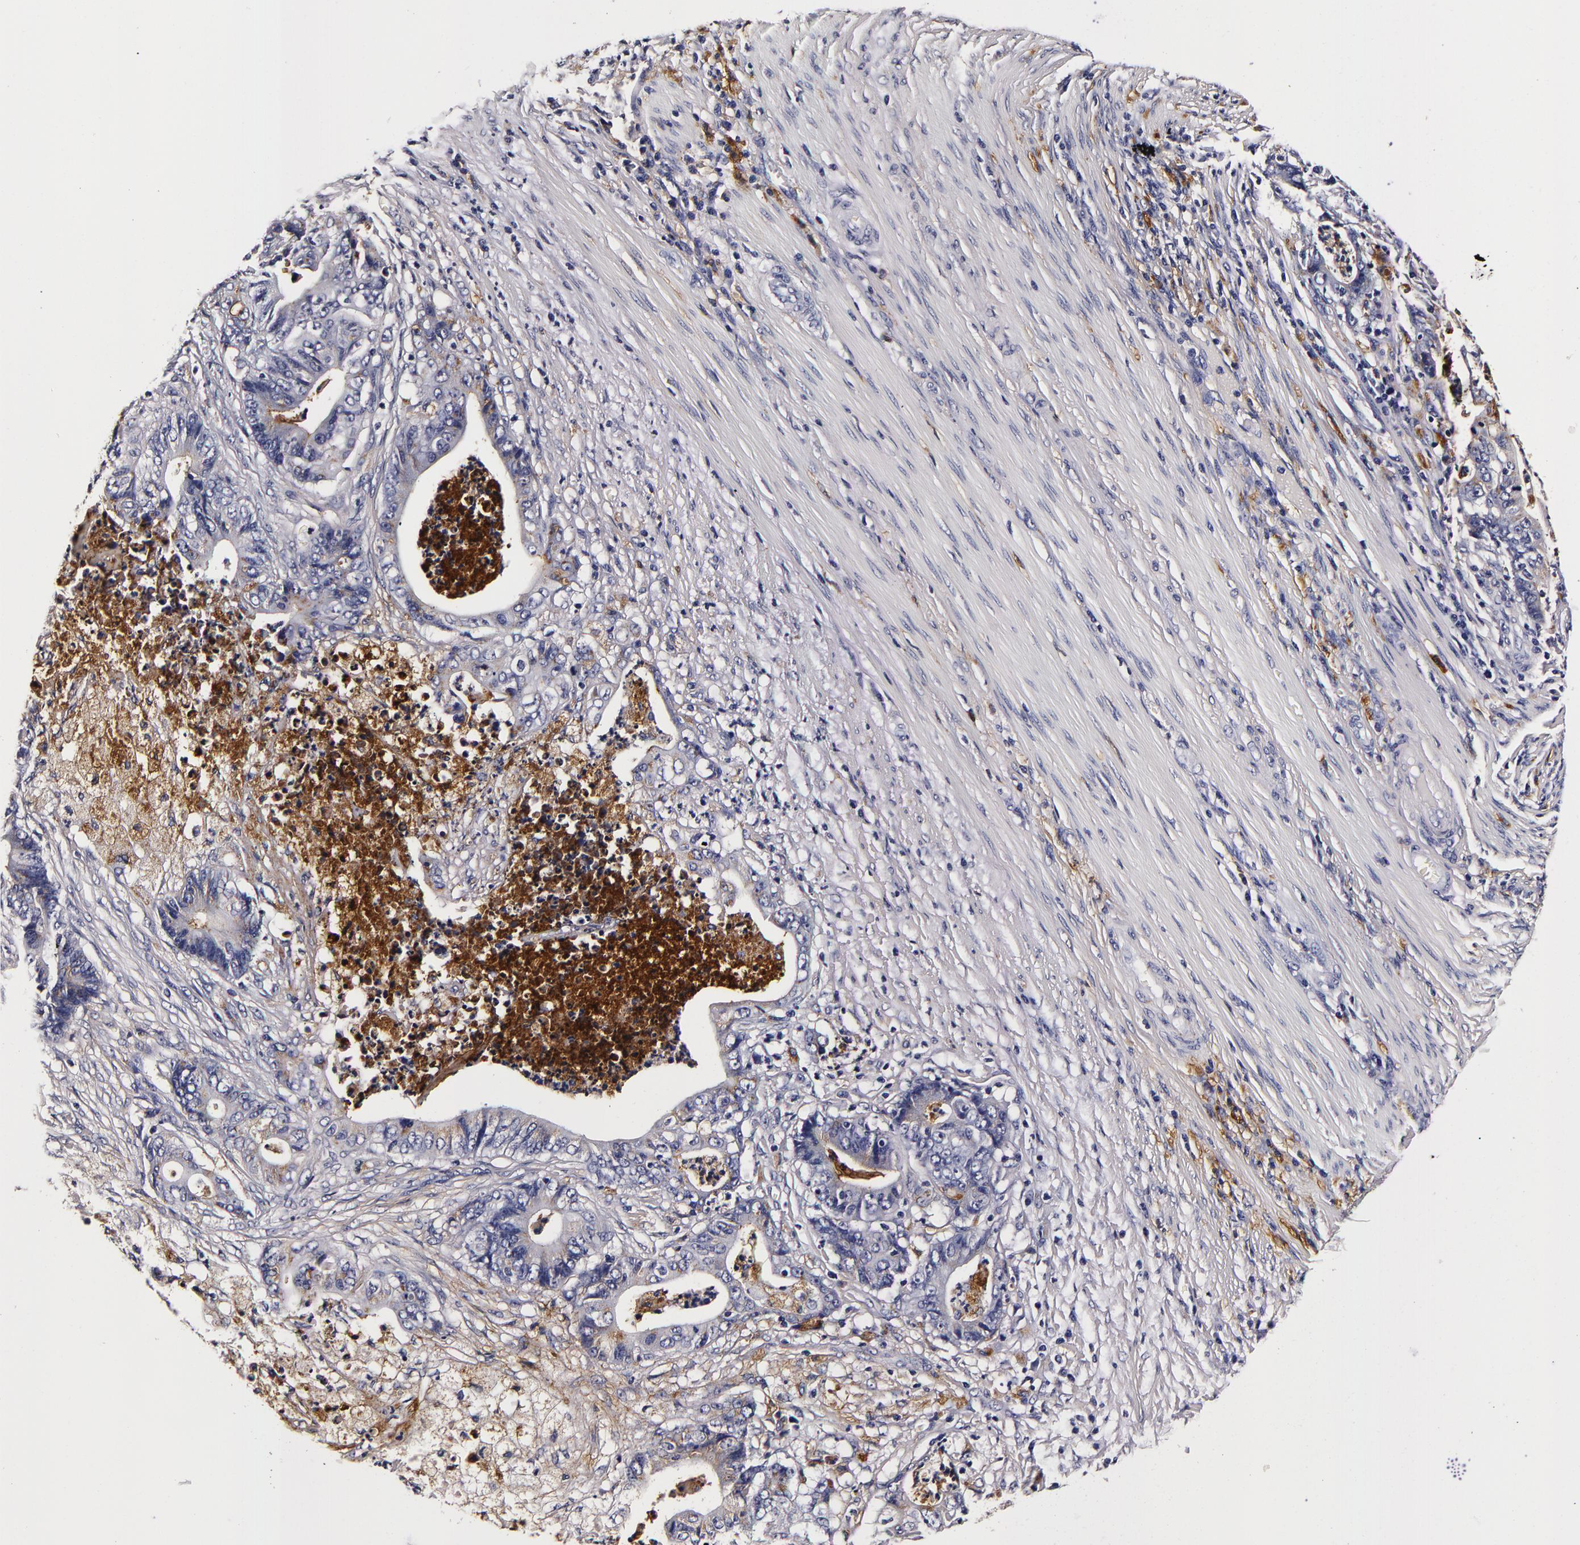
{"staining": {"intensity": "negative", "quantity": "none", "location": "none"}, "tissue": "stomach cancer", "cell_type": "Tumor cells", "image_type": "cancer", "snomed": [{"axis": "morphology", "description": "Adenocarcinoma, NOS"}, {"axis": "topography", "description": "Stomach, lower"}], "caption": "Immunohistochemistry of stomach cancer (adenocarcinoma) exhibits no expression in tumor cells.", "gene": "LGALS3BP", "patient": {"sex": "female", "age": 86}}